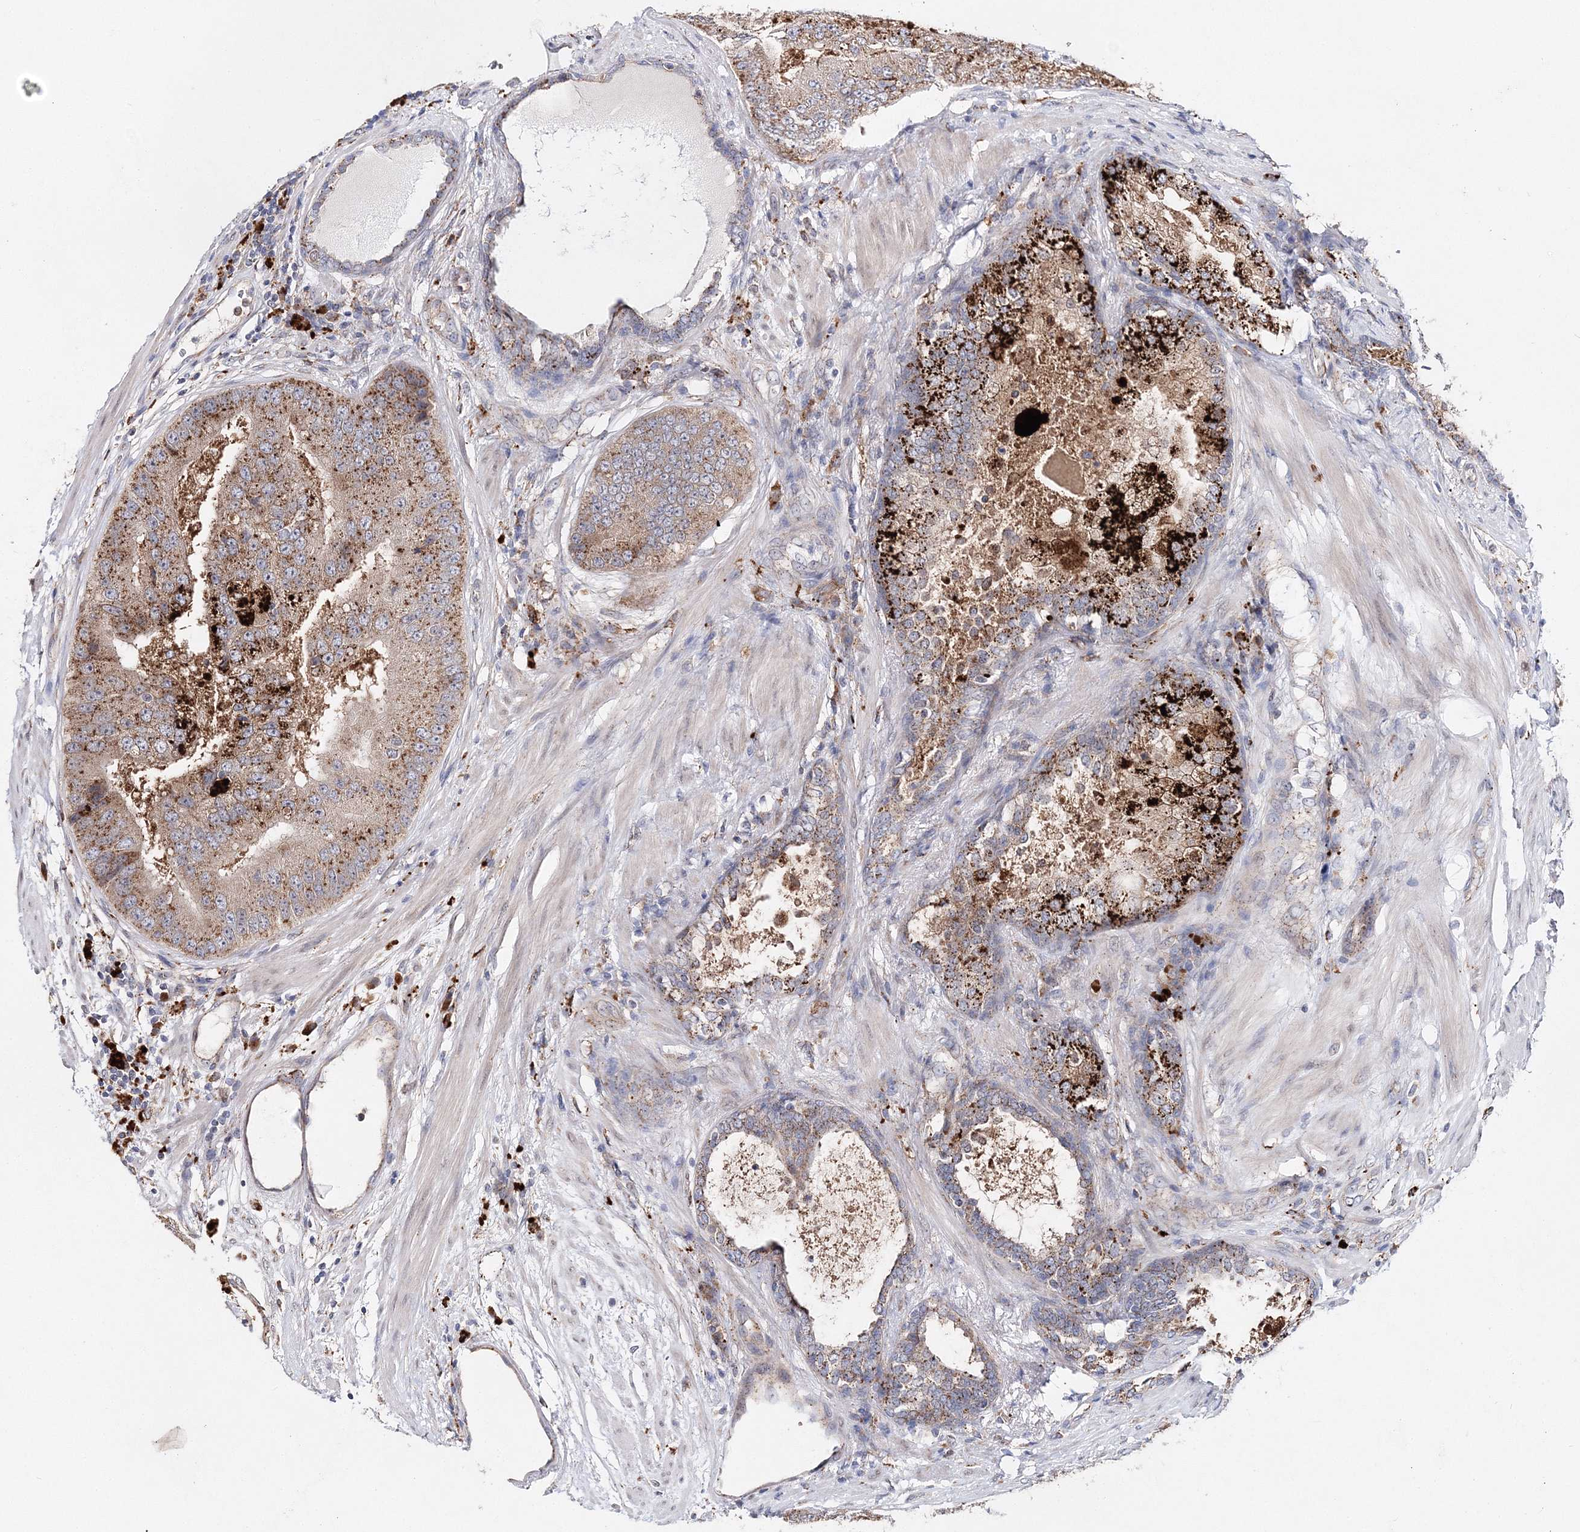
{"staining": {"intensity": "moderate", "quantity": ">75%", "location": "cytoplasmic/membranous"}, "tissue": "prostate cancer", "cell_type": "Tumor cells", "image_type": "cancer", "snomed": [{"axis": "morphology", "description": "Adenocarcinoma, High grade"}, {"axis": "topography", "description": "Prostate"}], "caption": "Immunohistochemical staining of prostate adenocarcinoma (high-grade) reveals medium levels of moderate cytoplasmic/membranous staining in approximately >75% of tumor cells.", "gene": "C3orf38", "patient": {"sex": "male", "age": 70}}